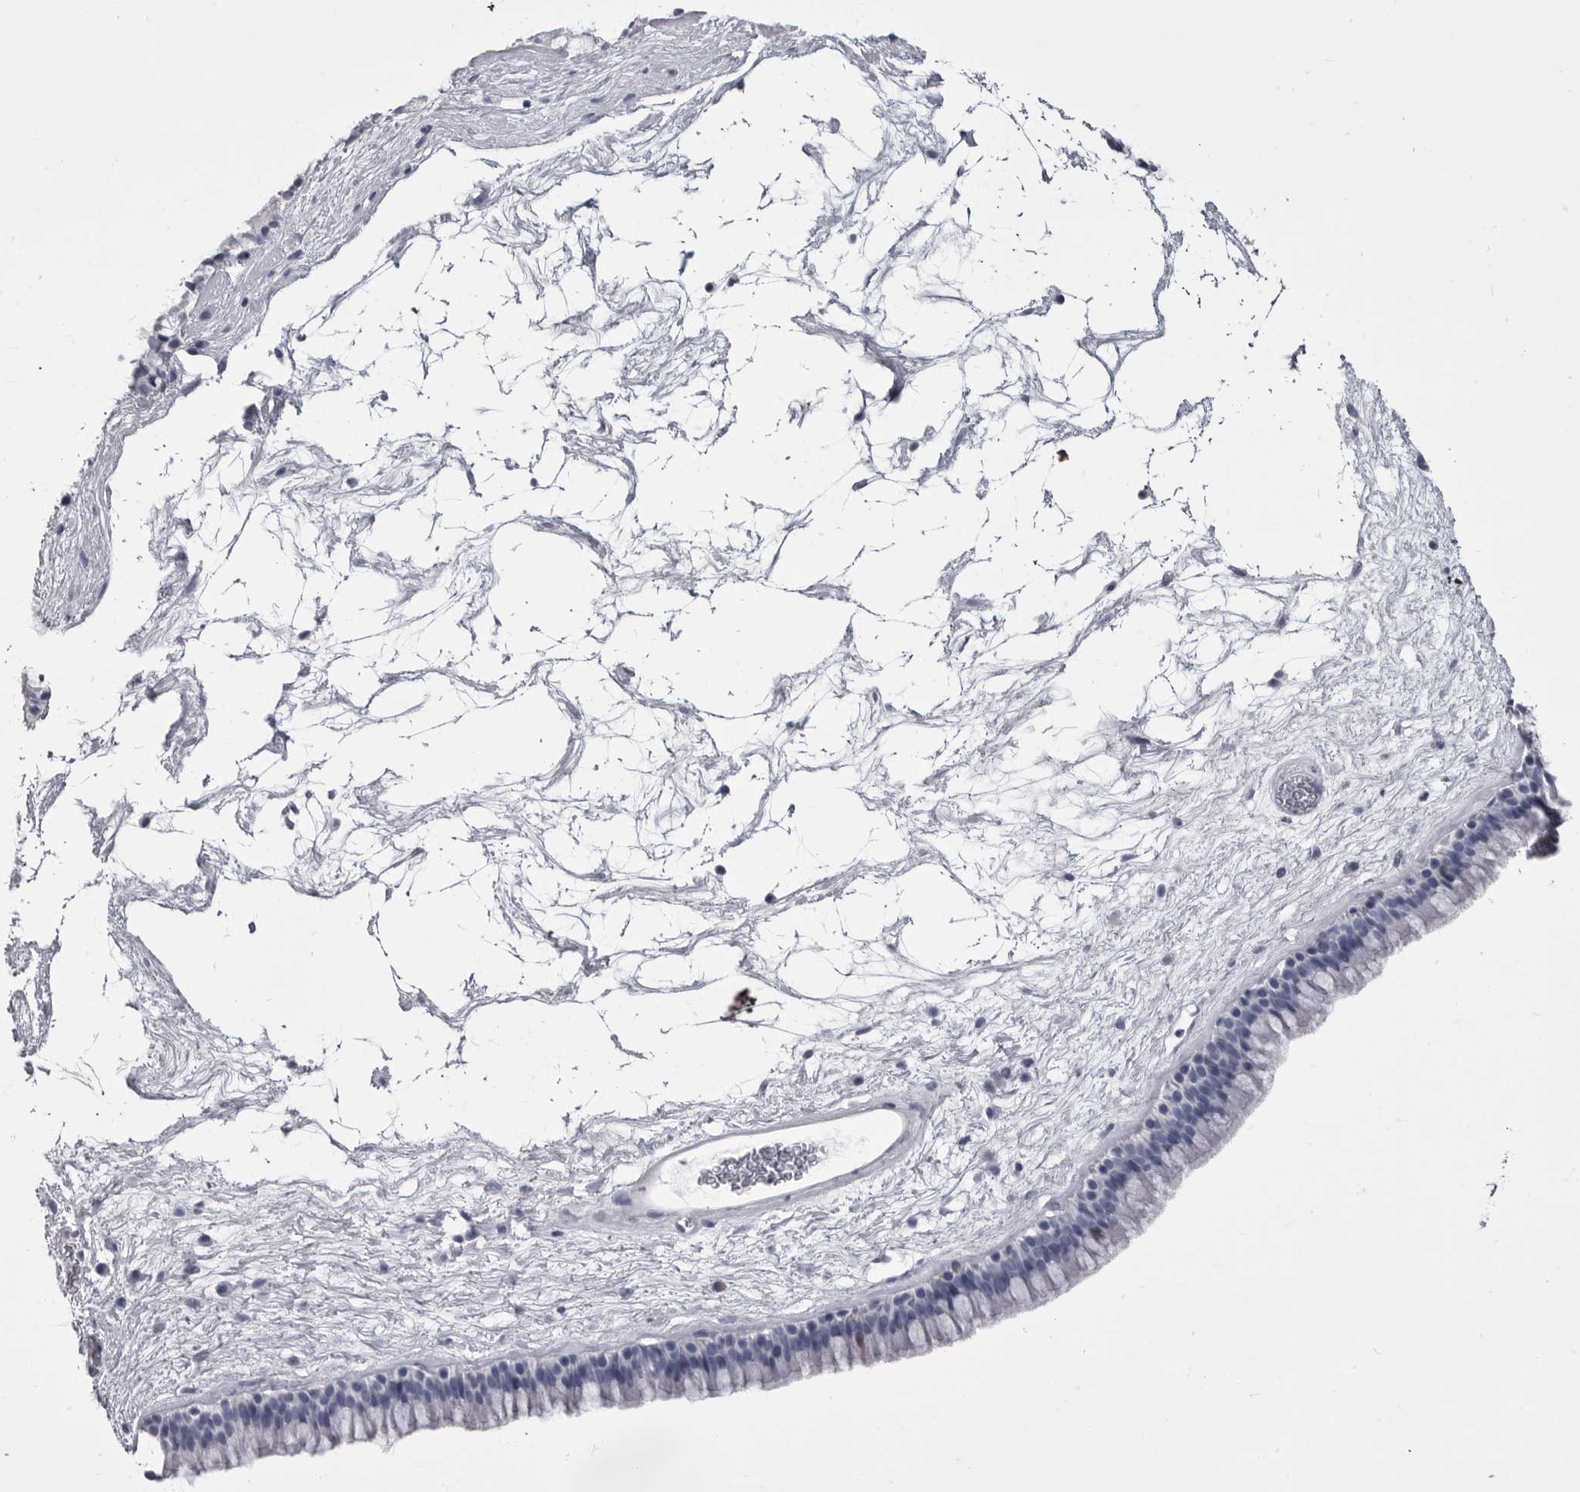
{"staining": {"intensity": "negative", "quantity": "none", "location": "none"}, "tissue": "nasopharynx", "cell_type": "Respiratory epithelial cells", "image_type": "normal", "snomed": [{"axis": "morphology", "description": "Normal tissue, NOS"}, {"axis": "morphology", "description": "Inflammation, NOS"}, {"axis": "topography", "description": "Nasopharynx"}], "caption": "Normal nasopharynx was stained to show a protein in brown. There is no significant staining in respiratory epithelial cells.", "gene": "ANK2", "patient": {"sex": "male", "age": 48}}